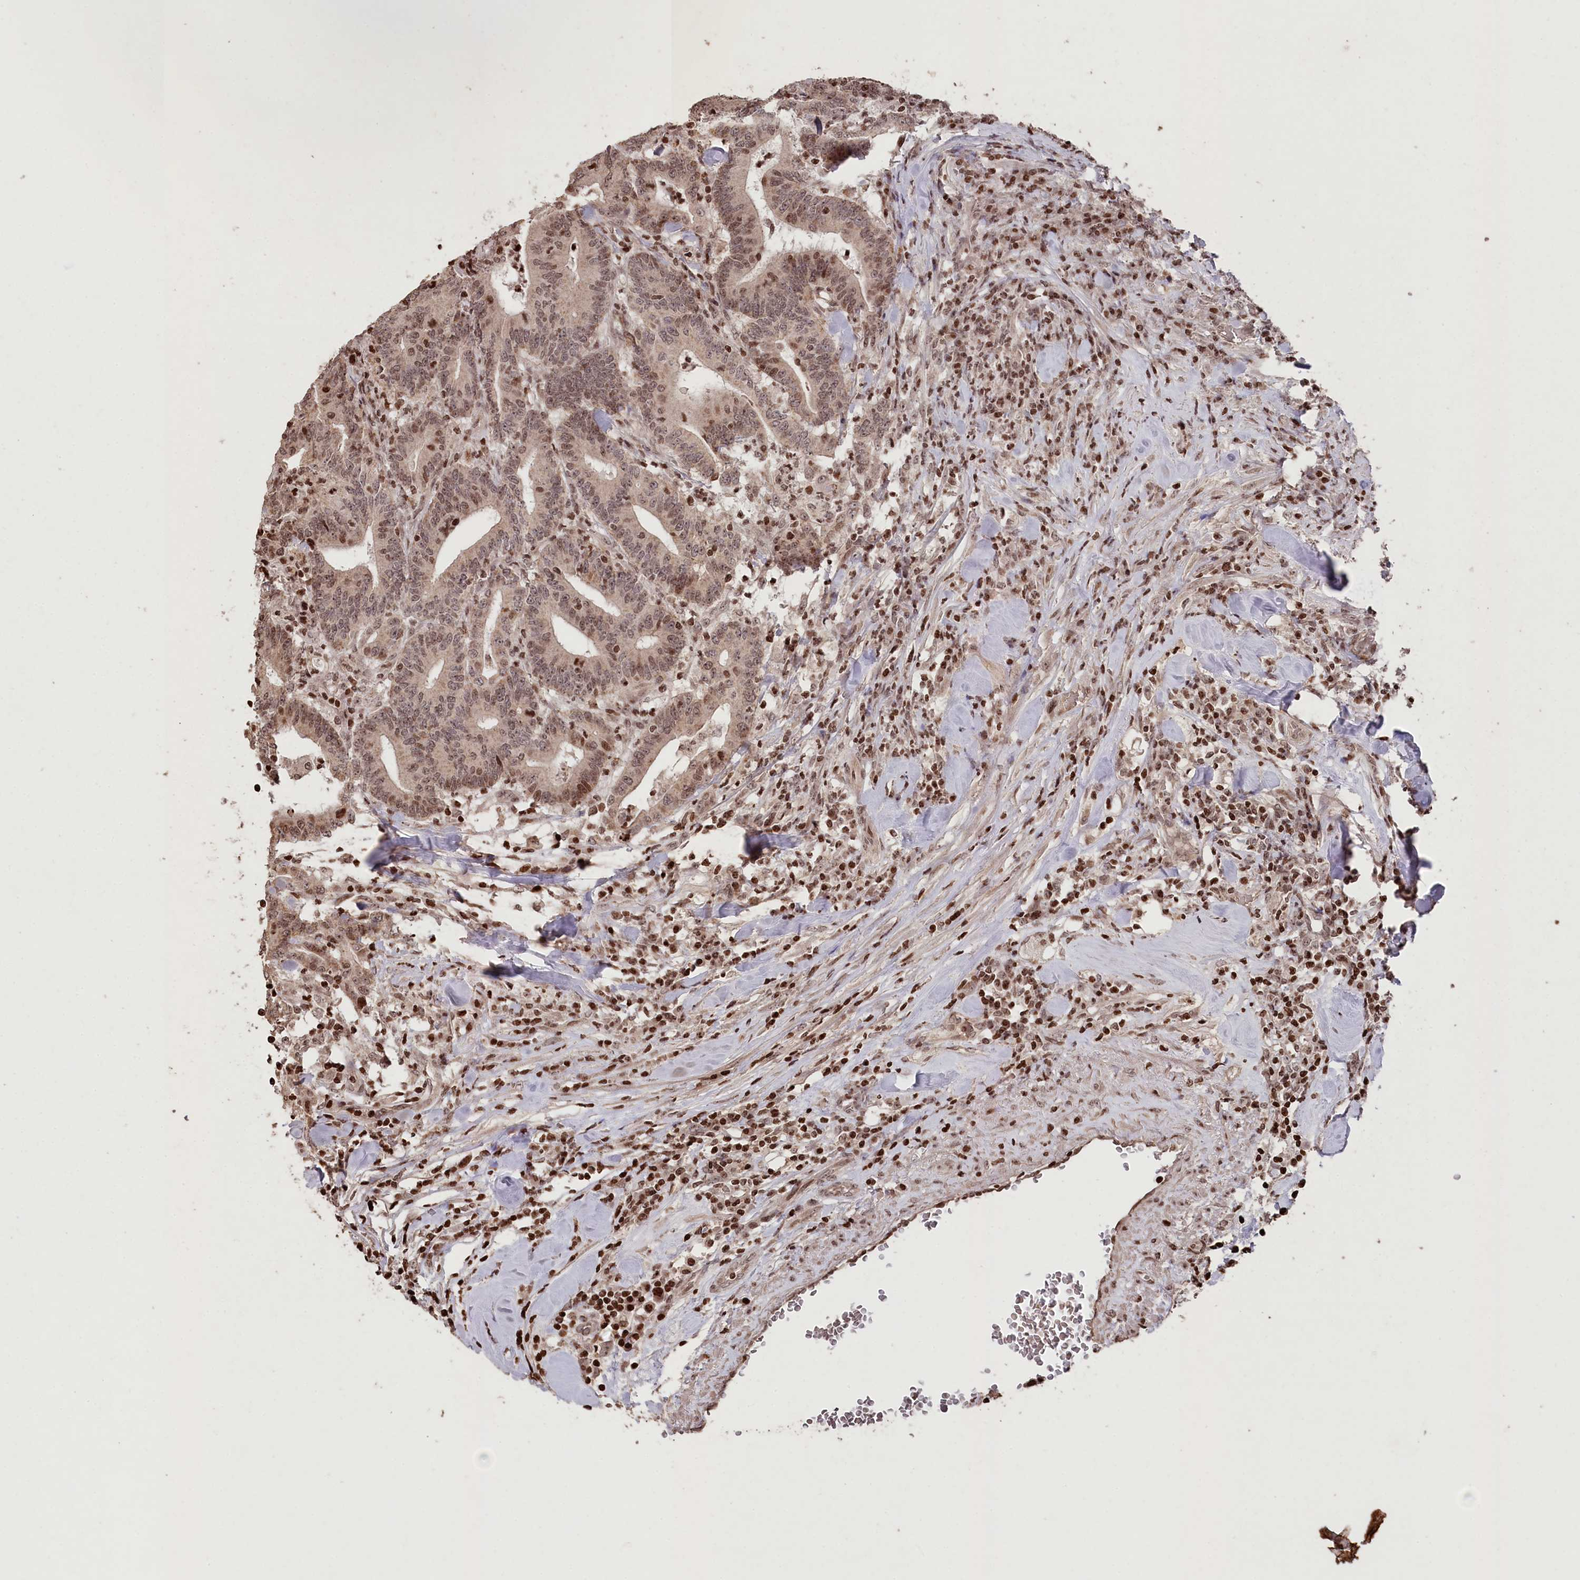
{"staining": {"intensity": "moderate", "quantity": ">75%", "location": "nuclear"}, "tissue": "colorectal cancer", "cell_type": "Tumor cells", "image_type": "cancer", "snomed": [{"axis": "morphology", "description": "Adenocarcinoma, NOS"}, {"axis": "topography", "description": "Colon"}], "caption": "A brown stain highlights moderate nuclear expression of a protein in colorectal cancer (adenocarcinoma) tumor cells.", "gene": "CCSER2", "patient": {"sex": "female", "age": 66}}